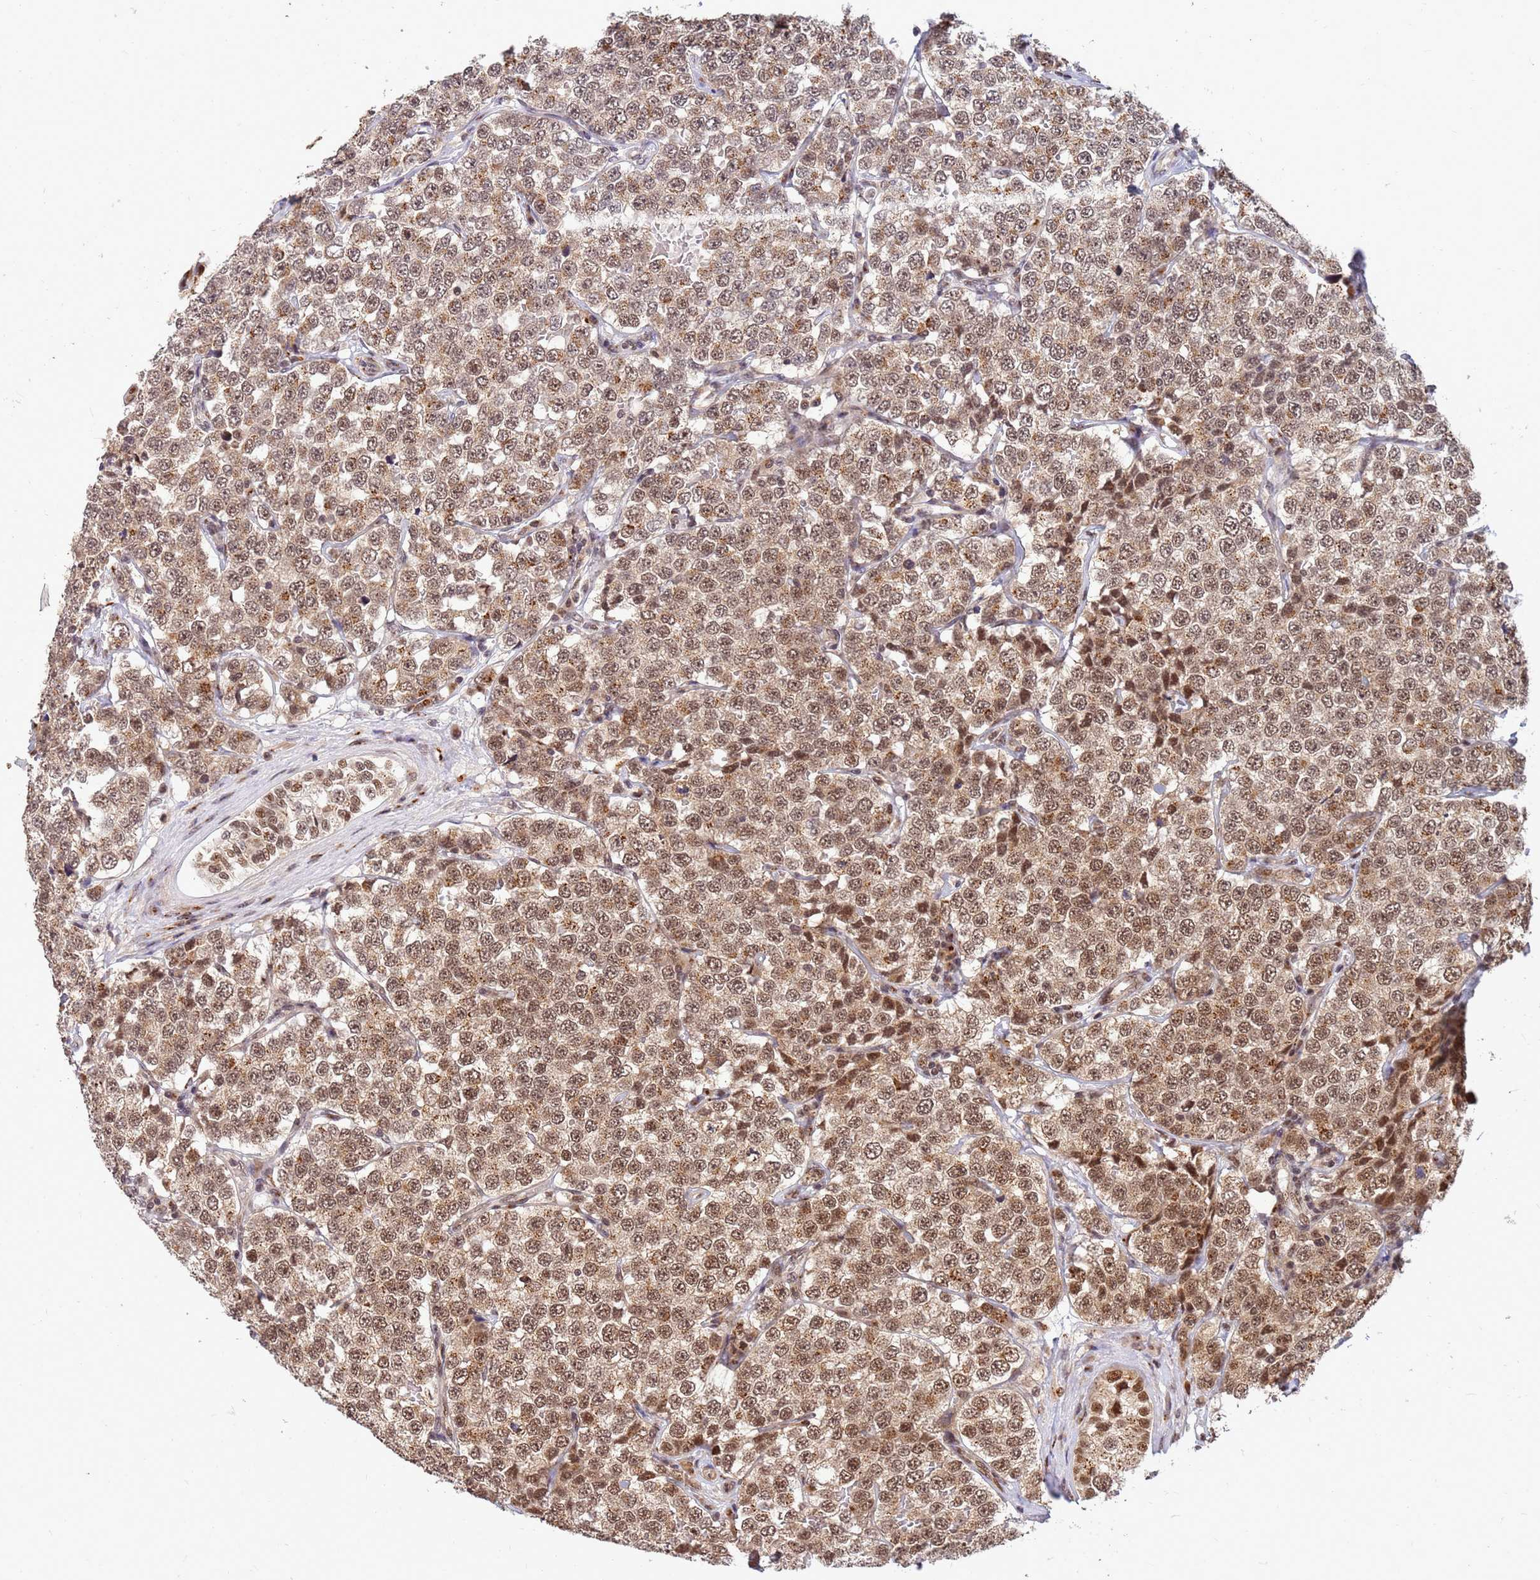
{"staining": {"intensity": "moderate", "quantity": ">75%", "location": "cytoplasmic/membranous,nuclear"}, "tissue": "testis cancer", "cell_type": "Tumor cells", "image_type": "cancer", "snomed": [{"axis": "morphology", "description": "Seminoma, NOS"}, {"axis": "topography", "description": "Testis"}], "caption": "Seminoma (testis) tissue displays moderate cytoplasmic/membranous and nuclear expression in about >75% of tumor cells", "gene": "NCBP2", "patient": {"sex": "male", "age": 34}}